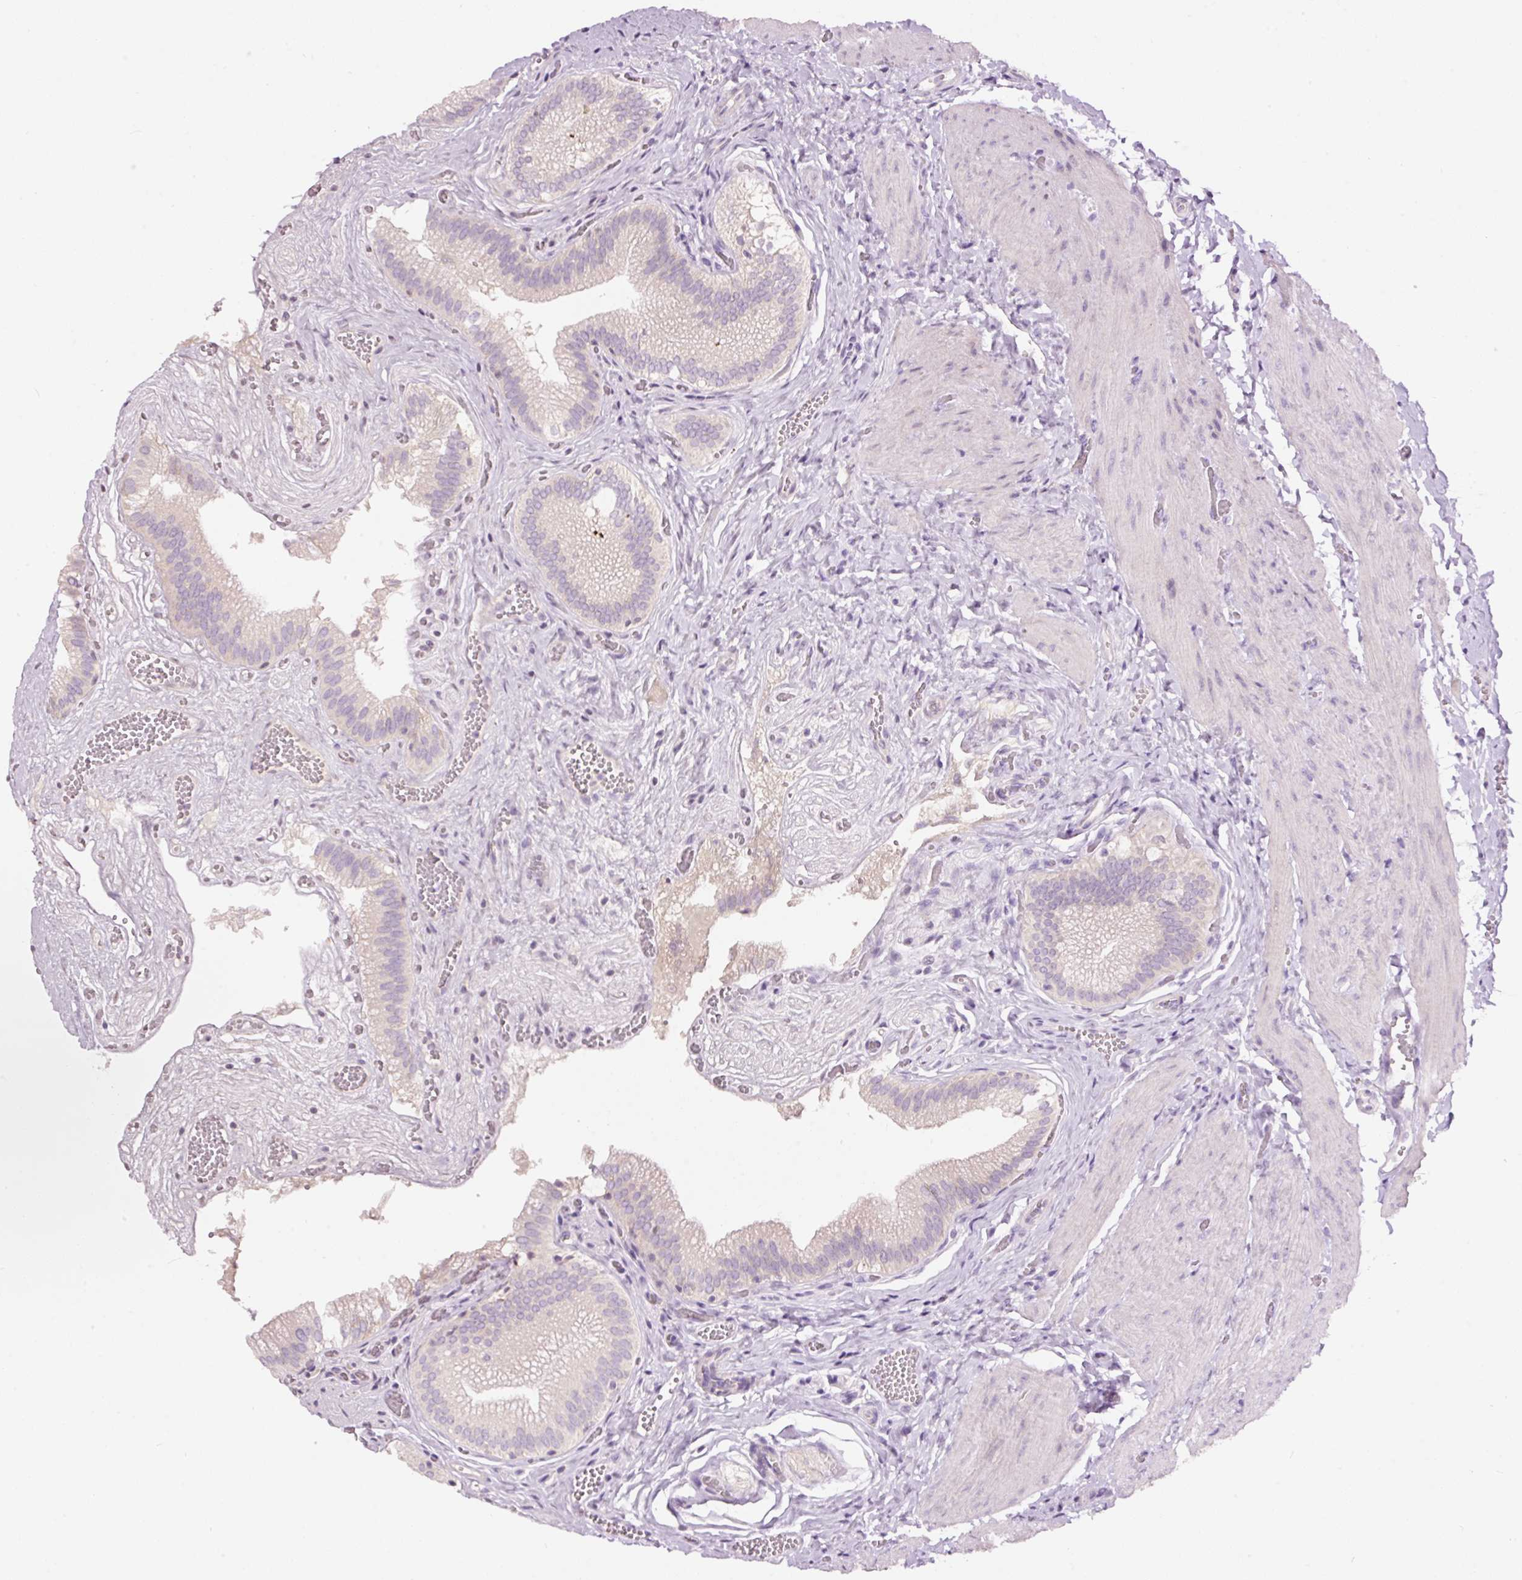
{"staining": {"intensity": "negative", "quantity": "none", "location": "none"}, "tissue": "gallbladder", "cell_type": "Glandular cells", "image_type": "normal", "snomed": [{"axis": "morphology", "description": "Normal tissue, NOS"}, {"axis": "topography", "description": "Gallbladder"}, {"axis": "topography", "description": "Peripheral nerve tissue"}], "caption": "Gallbladder stained for a protein using immunohistochemistry (IHC) exhibits no positivity glandular cells.", "gene": "RSPO2", "patient": {"sex": "male", "age": 17}}